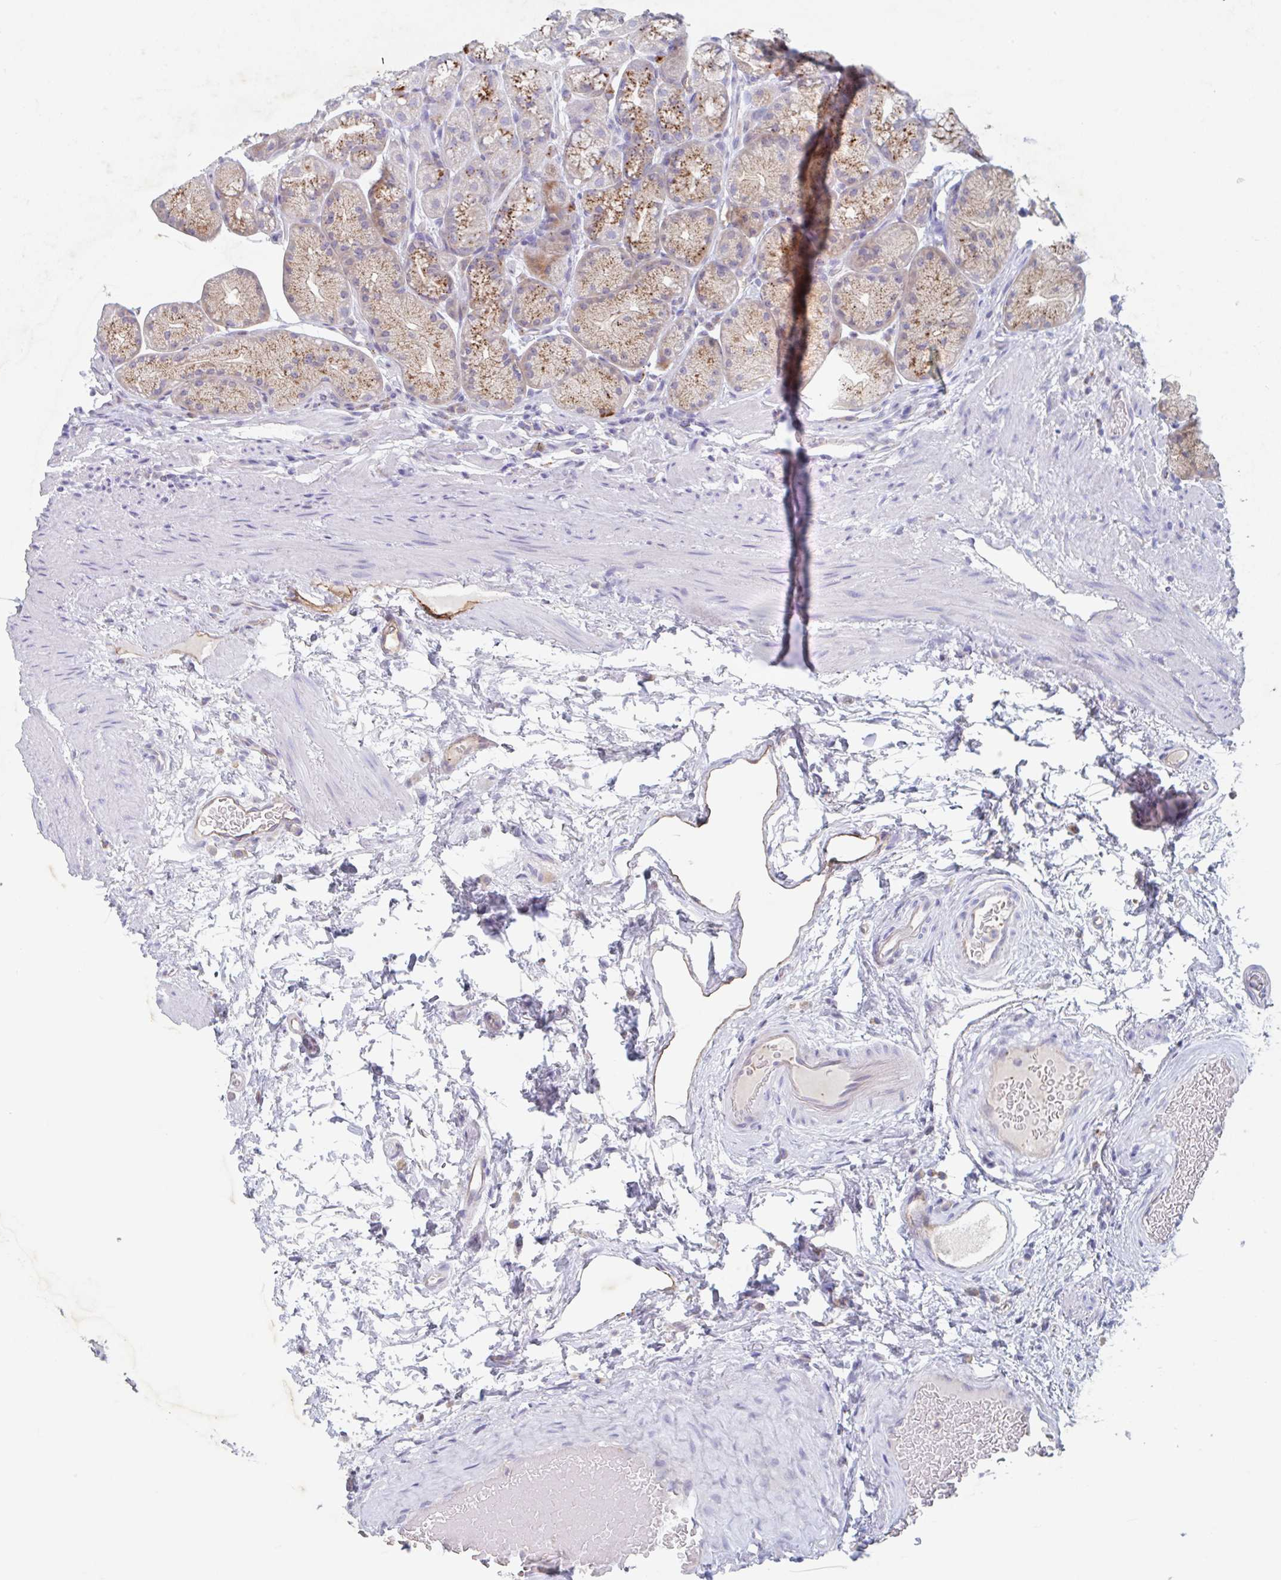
{"staining": {"intensity": "moderate", "quantity": "25%-75%", "location": "cytoplasmic/membranous"}, "tissue": "stomach", "cell_type": "Glandular cells", "image_type": "normal", "snomed": [{"axis": "morphology", "description": "Normal tissue, NOS"}, {"axis": "topography", "description": "Stomach, lower"}], "caption": "Glandular cells reveal medium levels of moderate cytoplasmic/membranous positivity in approximately 25%-75% of cells in unremarkable human stomach. (DAB (3,3'-diaminobenzidine) = brown stain, brightfield microscopy at high magnification).", "gene": "MANBA", "patient": {"sex": "male", "age": 67}}